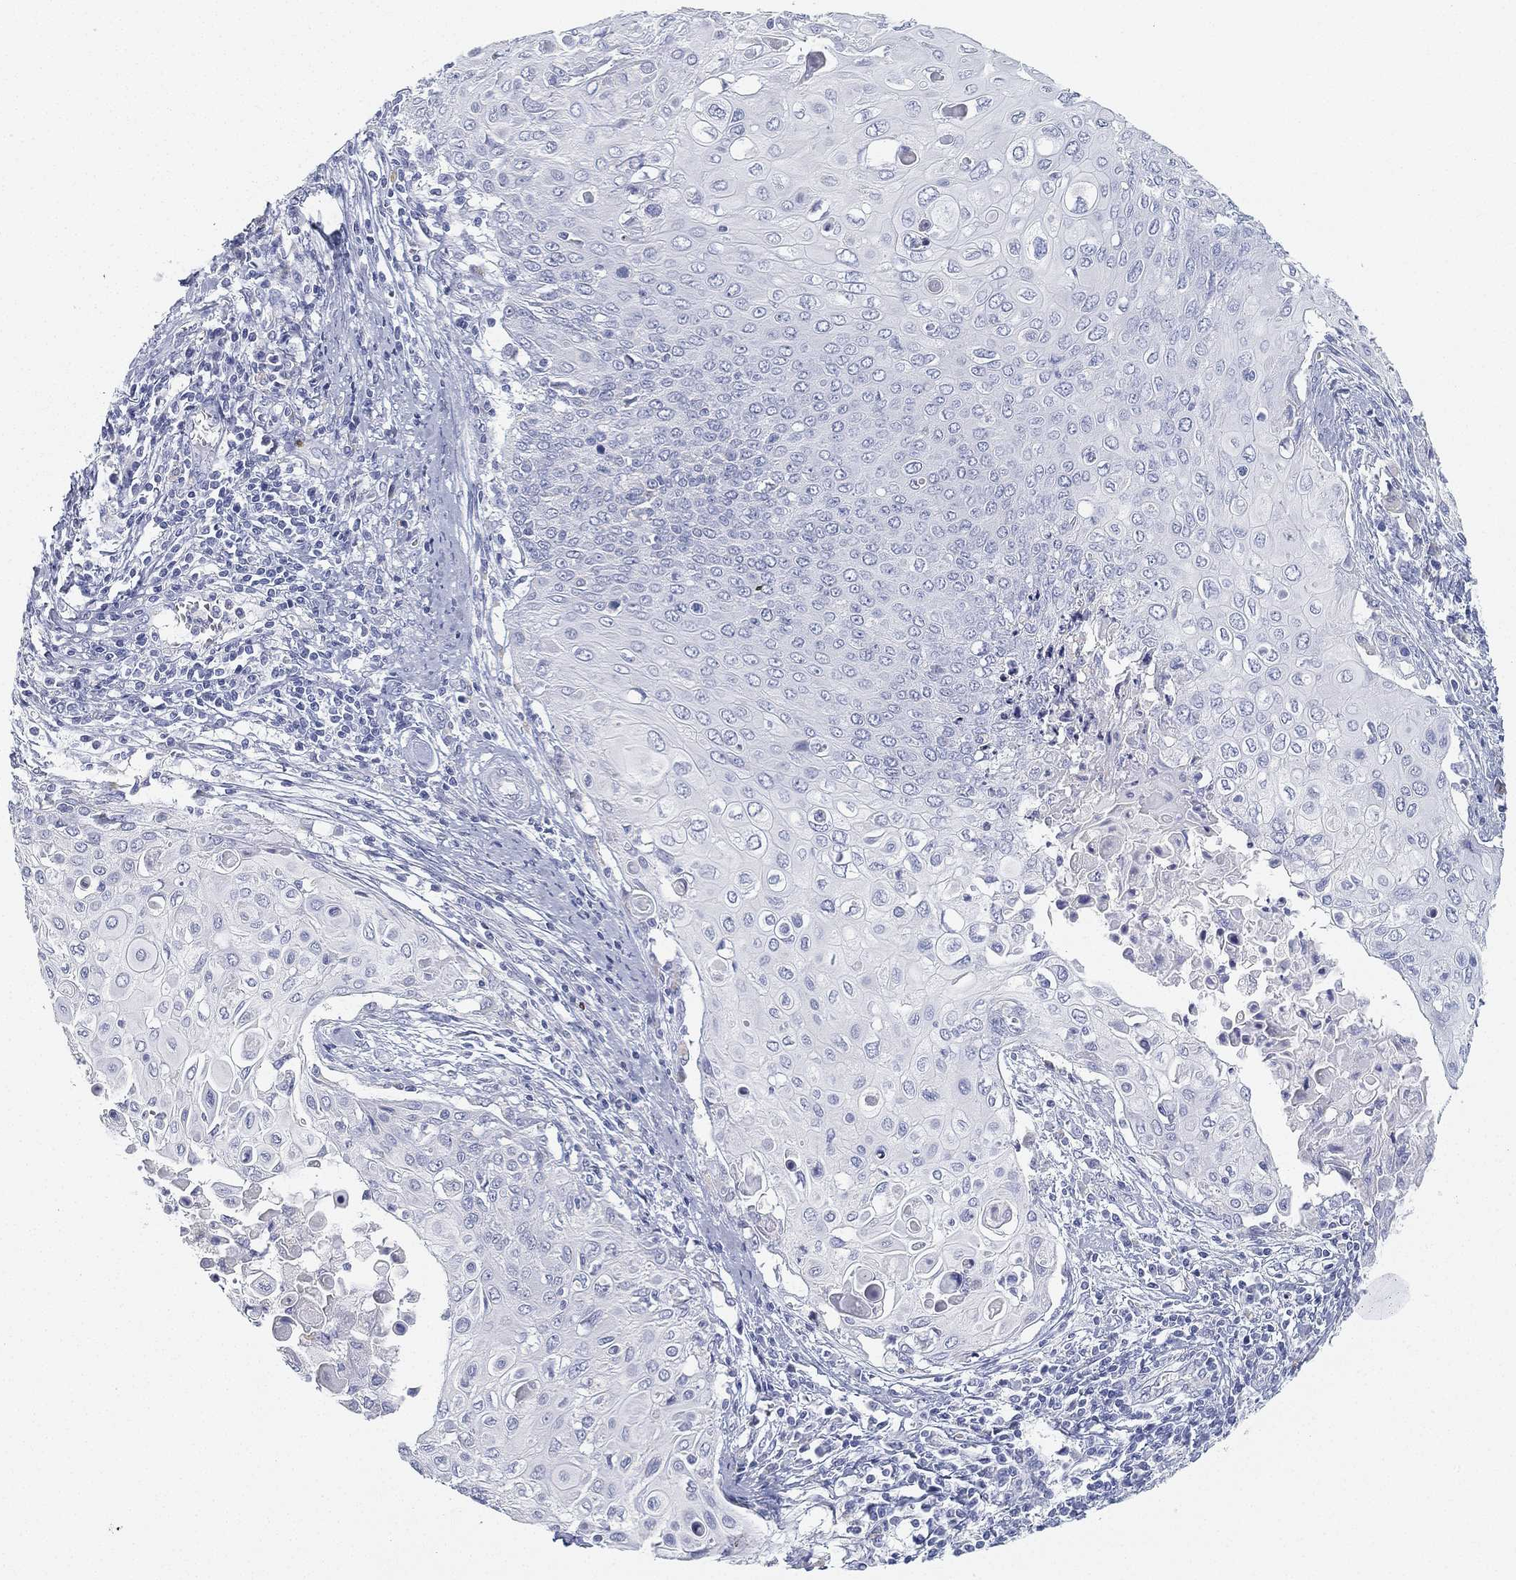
{"staining": {"intensity": "negative", "quantity": "none", "location": "none"}, "tissue": "cervical cancer", "cell_type": "Tumor cells", "image_type": "cancer", "snomed": [{"axis": "morphology", "description": "Squamous cell carcinoma, NOS"}, {"axis": "topography", "description": "Cervix"}], "caption": "An immunohistochemistry histopathology image of cervical squamous cell carcinoma is shown. There is no staining in tumor cells of cervical squamous cell carcinoma.", "gene": "GPR61", "patient": {"sex": "female", "age": 39}}